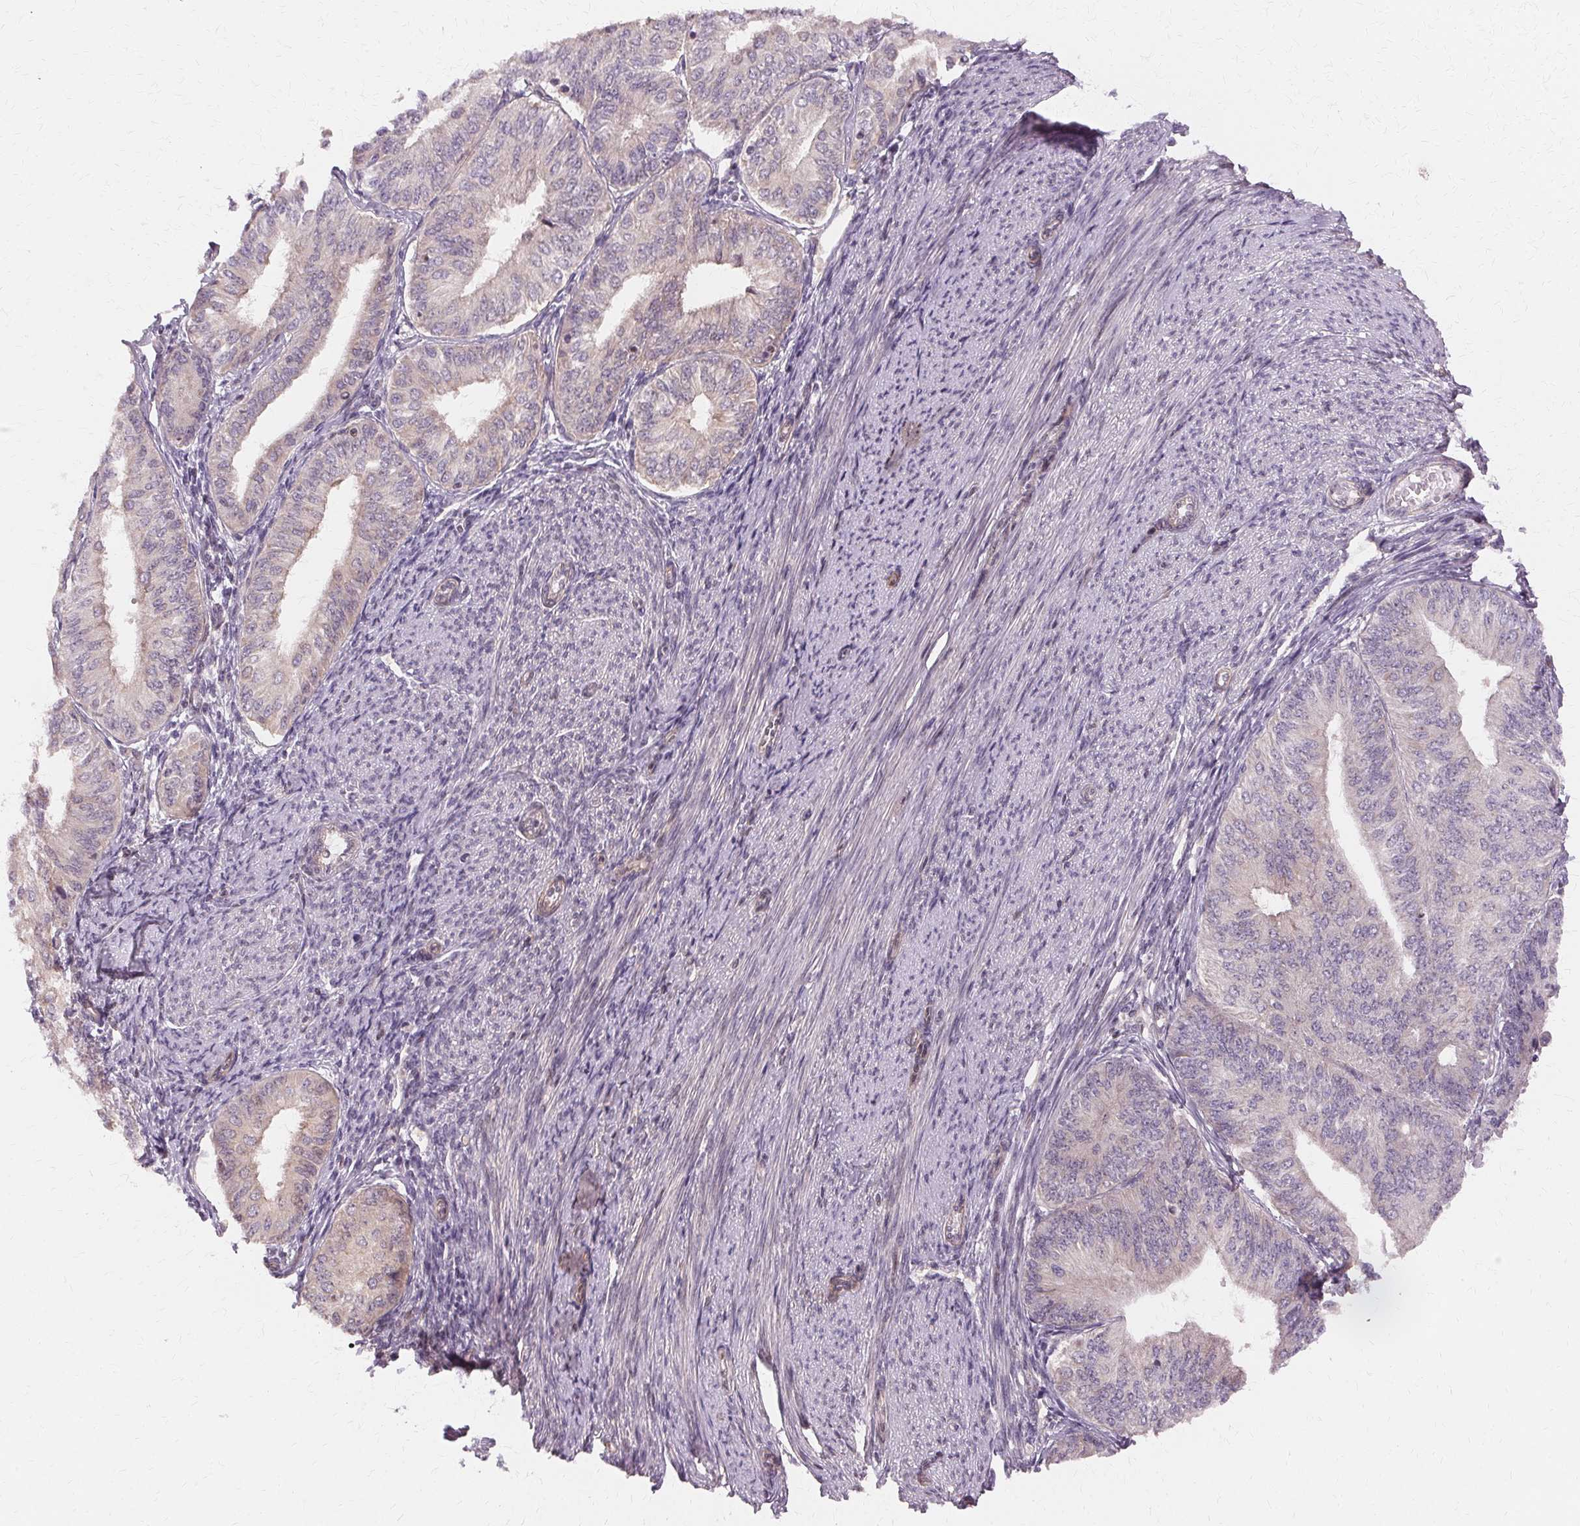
{"staining": {"intensity": "negative", "quantity": "none", "location": "none"}, "tissue": "endometrial cancer", "cell_type": "Tumor cells", "image_type": "cancer", "snomed": [{"axis": "morphology", "description": "Adenocarcinoma, NOS"}, {"axis": "topography", "description": "Endometrium"}], "caption": "DAB (3,3'-diaminobenzidine) immunohistochemical staining of adenocarcinoma (endometrial) reveals no significant positivity in tumor cells.", "gene": "USP8", "patient": {"sex": "female", "age": 58}}